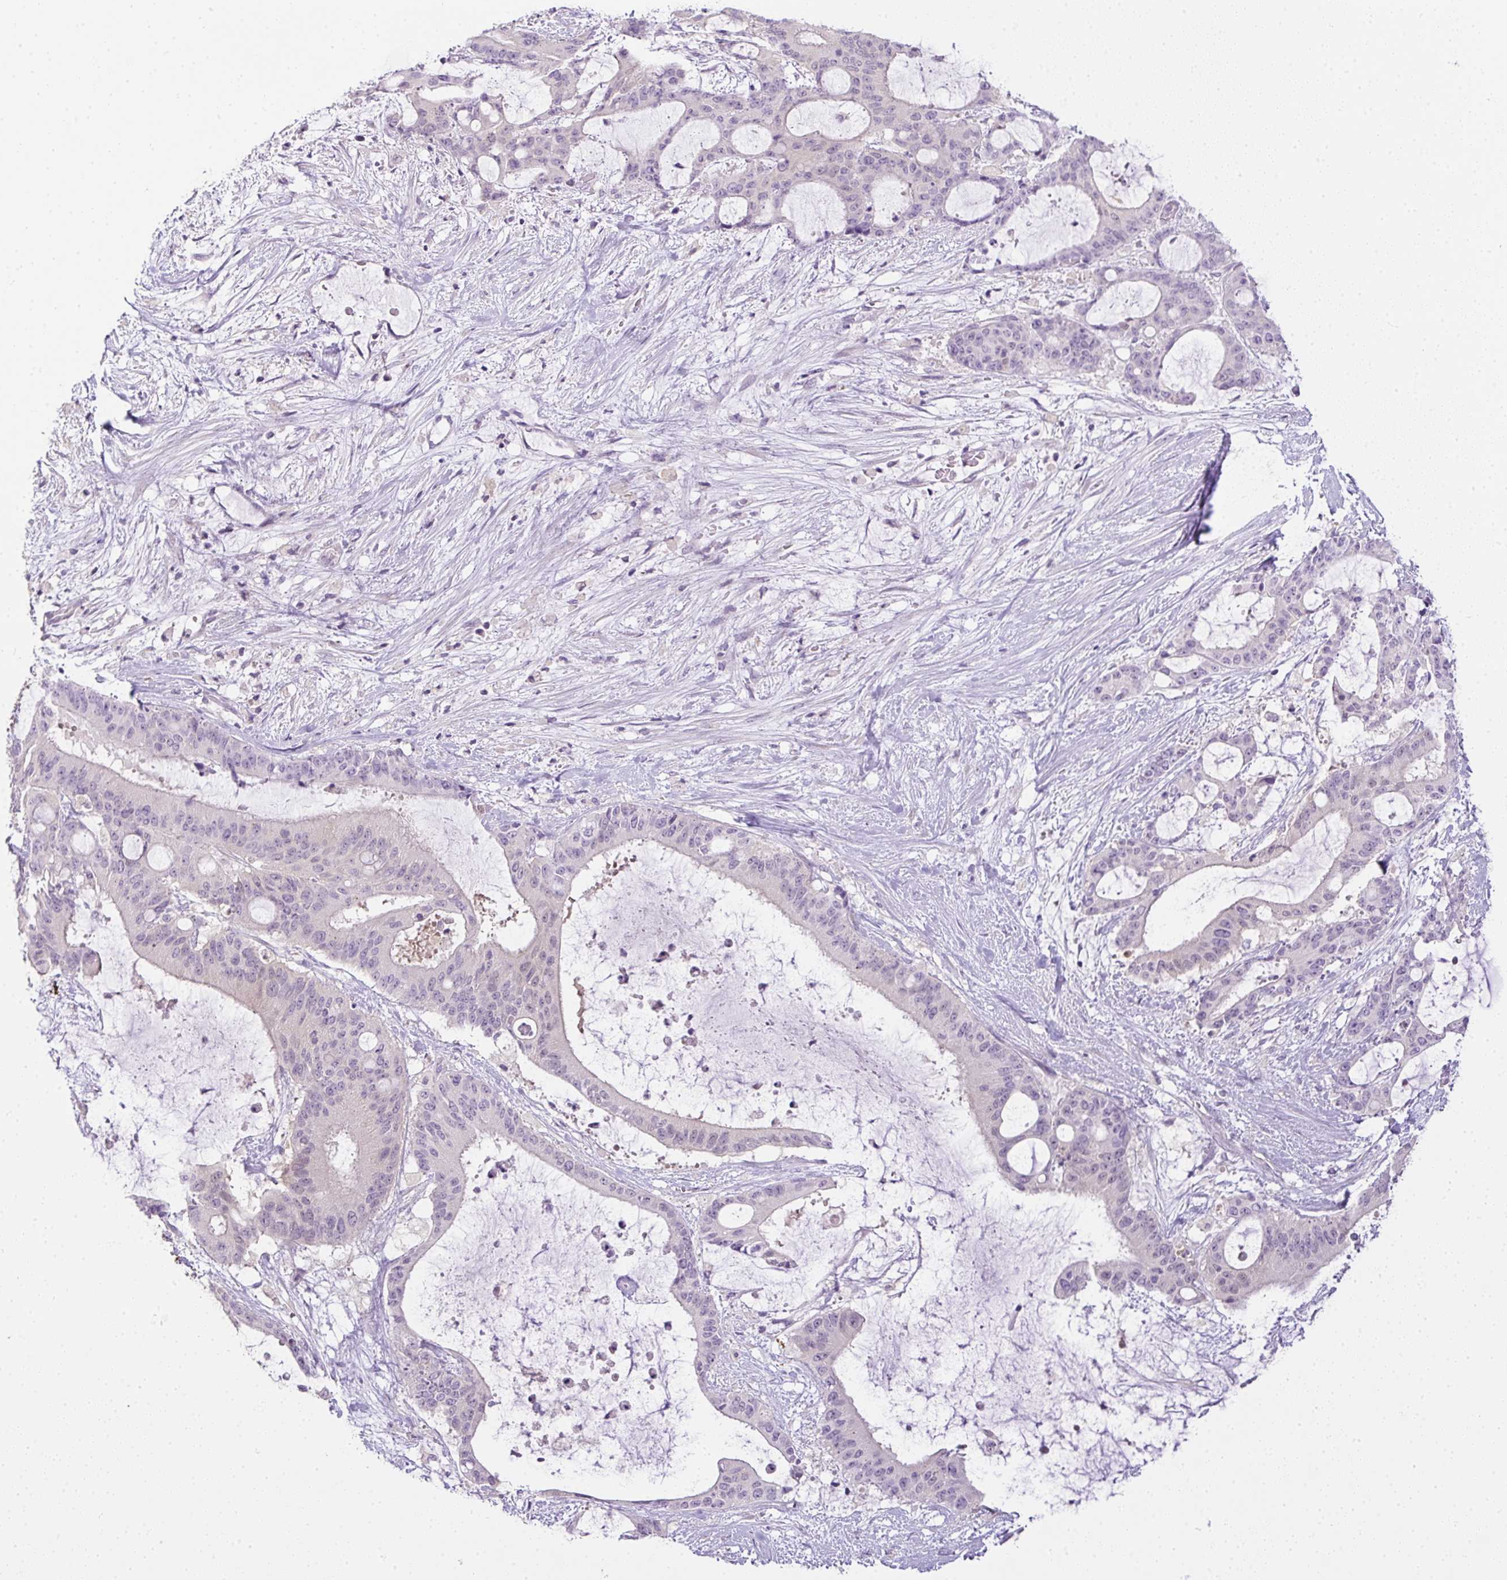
{"staining": {"intensity": "negative", "quantity": "none", "location": "none"}, "tissue": "liver cancer", "cell_type": "Tumor cells", "image_type": "cancer", "snomed": [{"axis": "morphology", "description": "Normal tissue, NOS"}, {"axis": "morphology", "description": "Cholangiocarcinoma"}, {"axis": "topography", "description": "Liver"}, {"axis": "topography", "description": "Peripheral nerve tissue"}], "caption": "An image of human cholangiocarcinoma (liver) is negative for staining in tumor cells.", "gene": "CMPK1", "patient": {"sex": "female", "age": 73}}